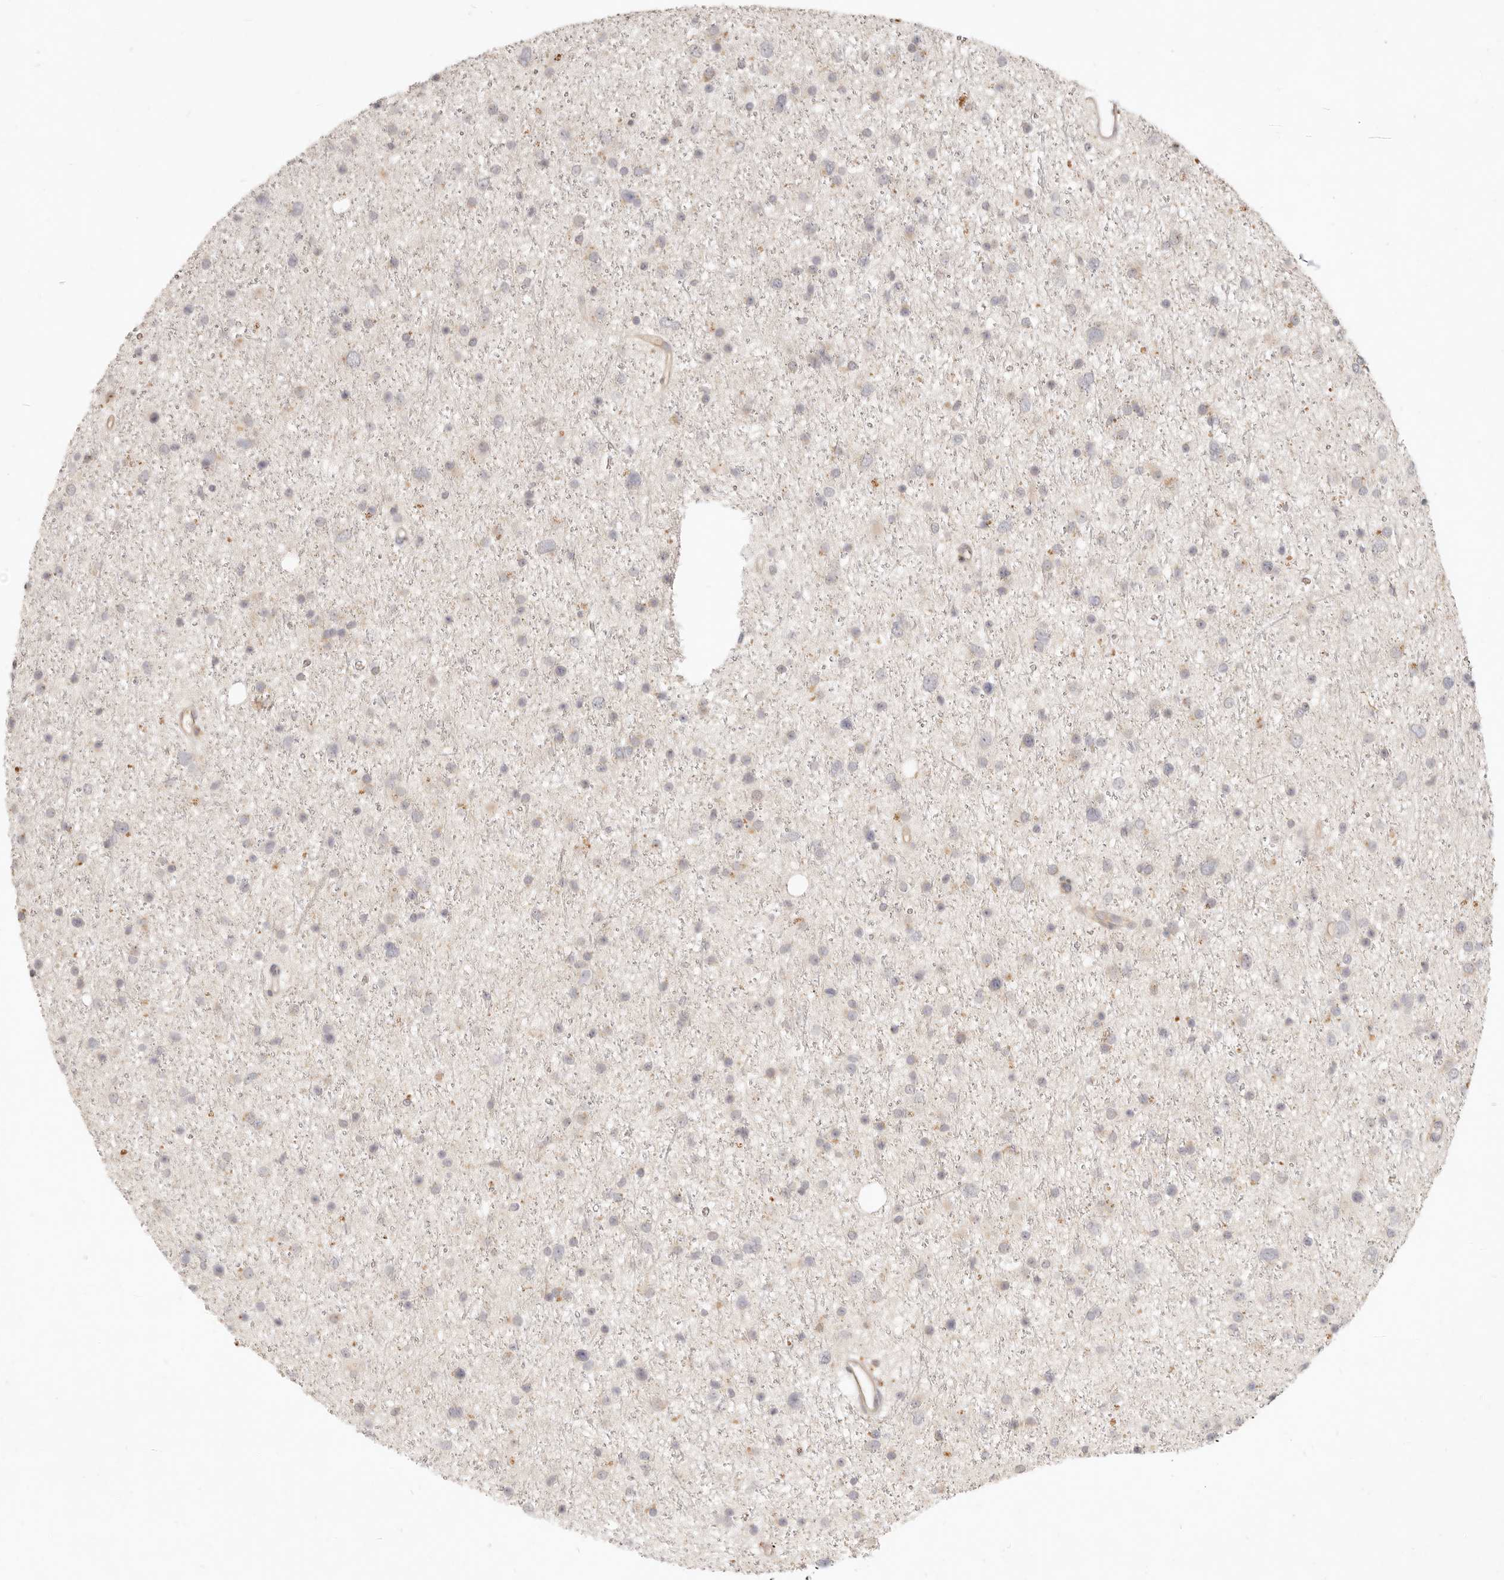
{"staining": {"intensity": "negative", "quantity": "none", "location": "none"}, "tissue": "glioma", "cell_type": "Tumor cells", "image_type": "cancer", "snomed": [{"axis": "morphology", "description": "Glioma, malignant, Low grade"}, {"axis": "topography", "description": "Cerebral cortex"}], "caption": "This micrograph is of malignant glioma (low-grade) stained with immunohistochemistry (IHC) to label a protein in brown with the nuclei are counter-stained blue. There is no expression in tumor cells.", "gene": "UBXN11", "patient": {"sex": "female", "age": 39}}